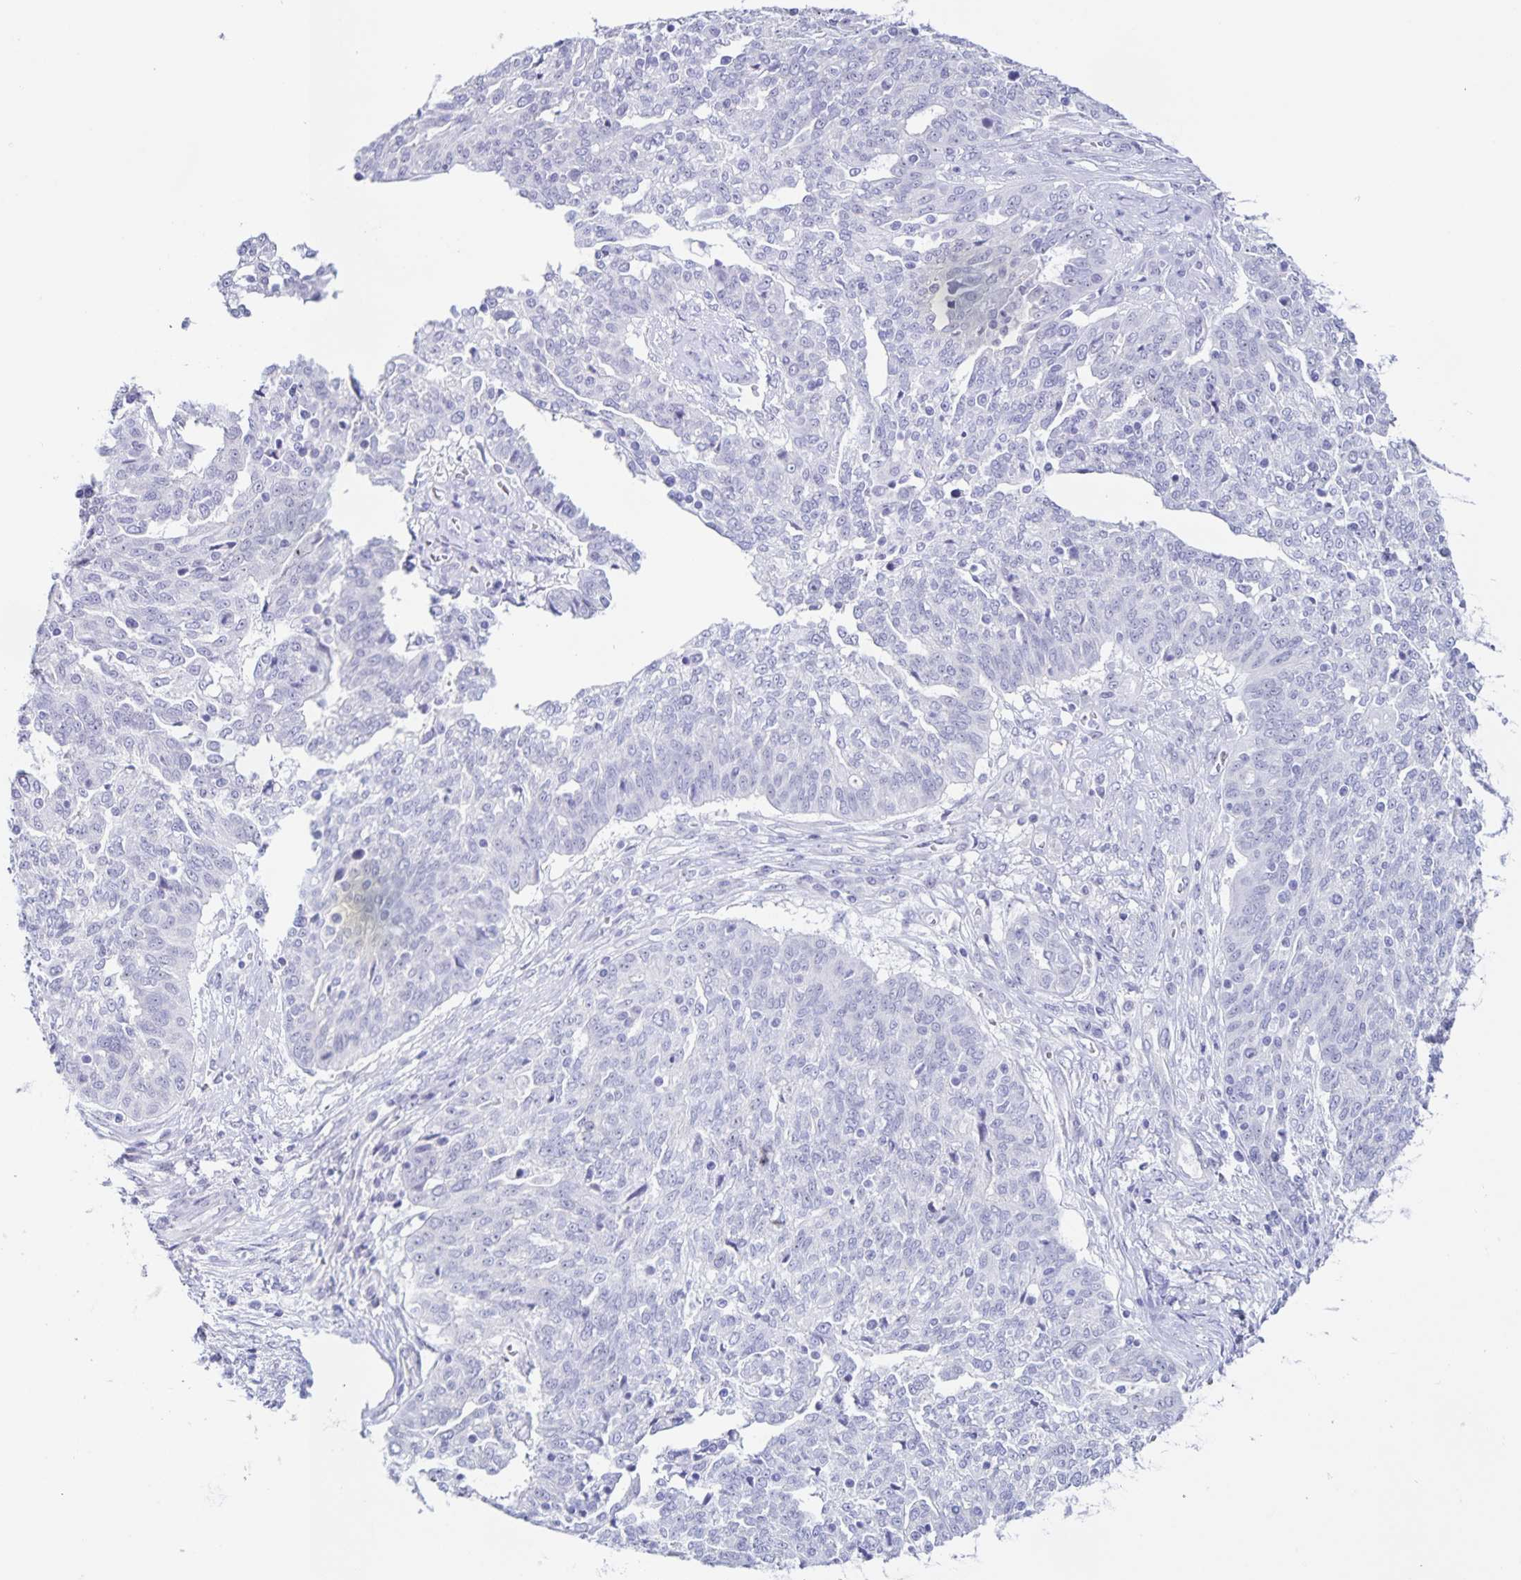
{"staining": {"intensity": "negative", "quantity": "none", "location": "none"}, "tissue": "ovarian cancer", "cell_type": "Tumor cells", "image_type": "cancer", "snomed": [{"axis": "morphology", "description": "Cystadenocarcinoma, serous, NOS"}, {"axis": "topography", "description": "Ovary"}], "caption": "Serous cystadenocarcinoma (ovarian) was stained to show a protein in brown. There is no significant staining in tumor cells. (Brightfield microscopy of DAB (3,3'-diaminobenzidine) immunohistochemistry at high magnification).", "gene": "FAM170A", "patient": {"sex": "female", "age": 67}}